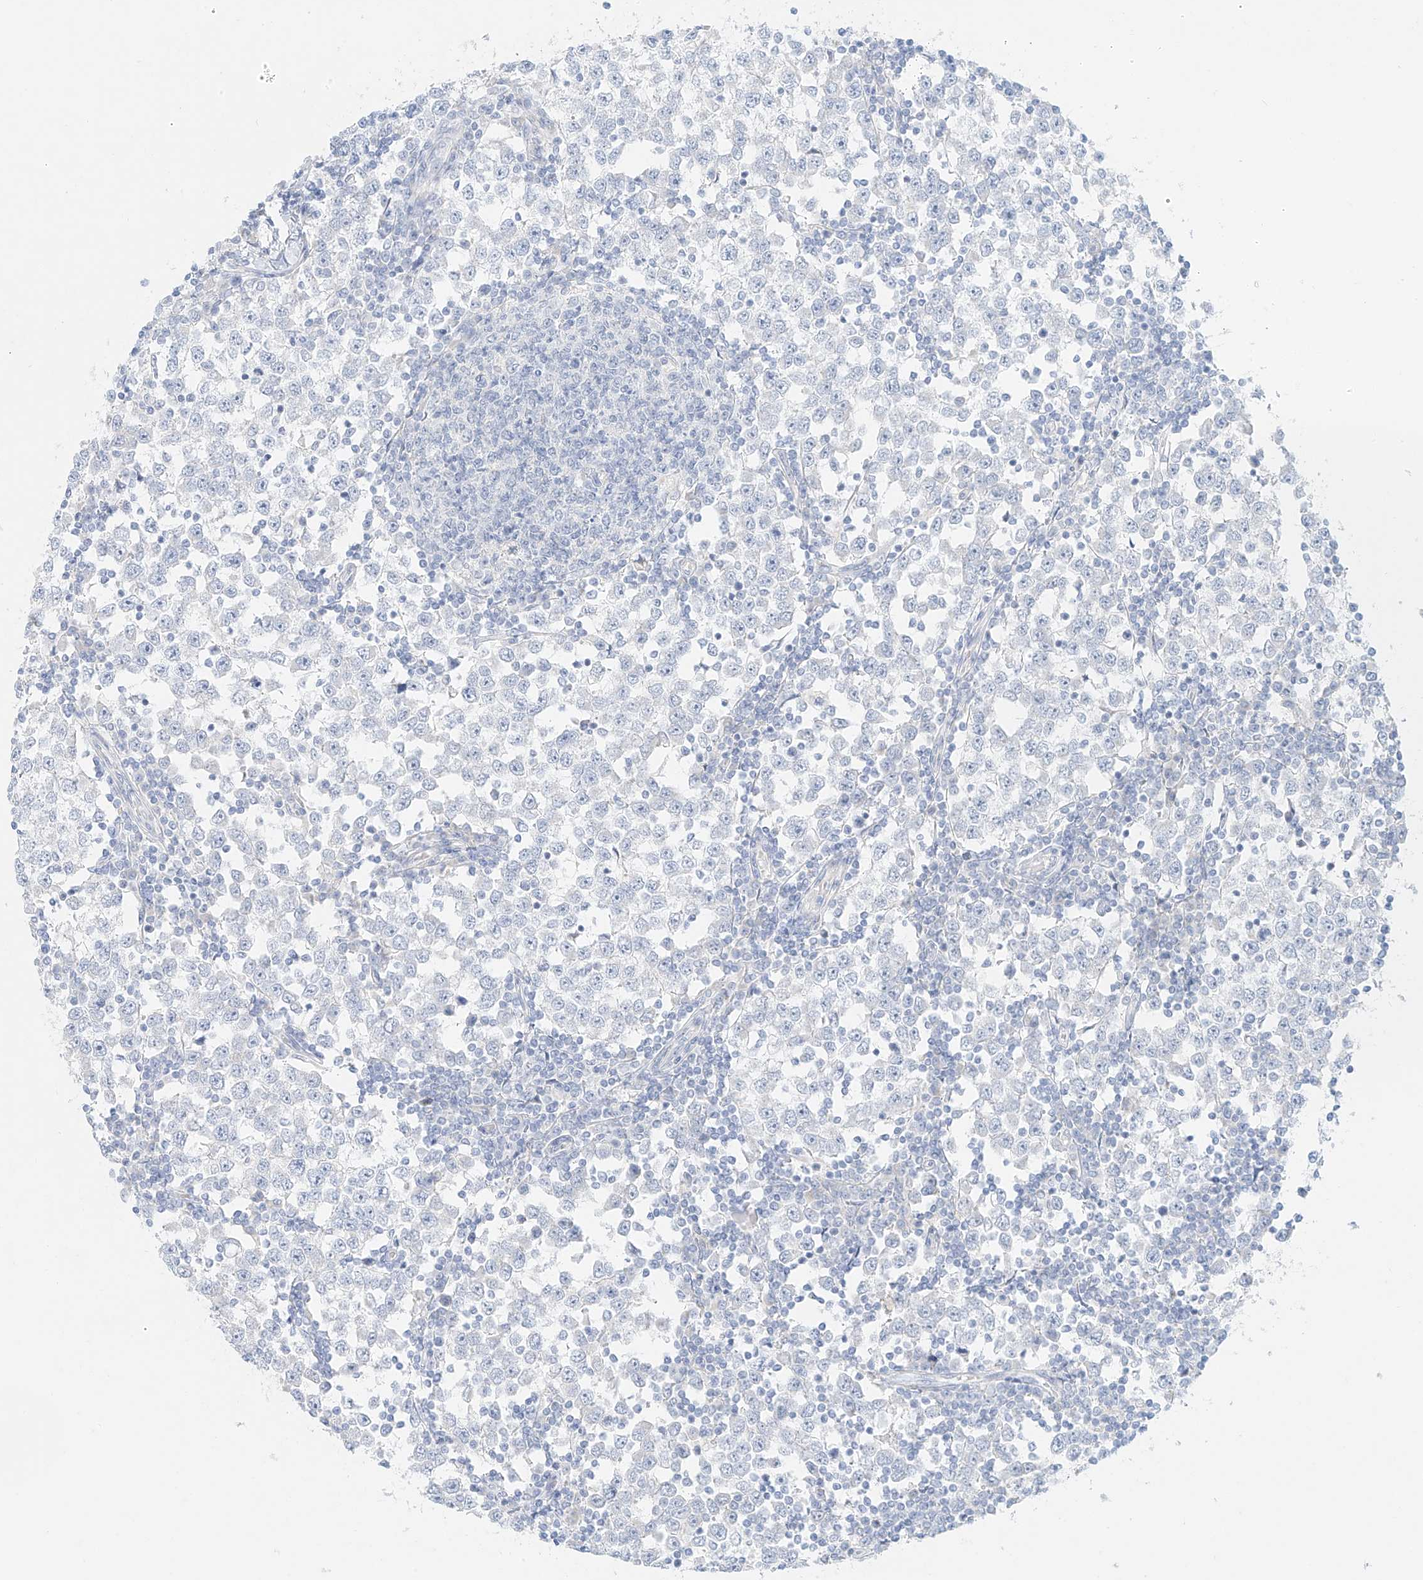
{"staining": {"intensity": "negative", "quantity": "none", "location": "none"}, "tissue": "testis cancer", "cell_type": "Tumor cells", "image_type": "cancer", "snomed": [{"axis": "morphology", "description": "Seminoma, NOS"}, {"axis": "topography", "description": "Testis"}], "caption": "IHC photomicrograph of human testis seminoma stained for a protein (brown), which displays no staining in tumor cells.", "gene": "ST3GAL5", "patient": {"sex": "male", "age": 65}}